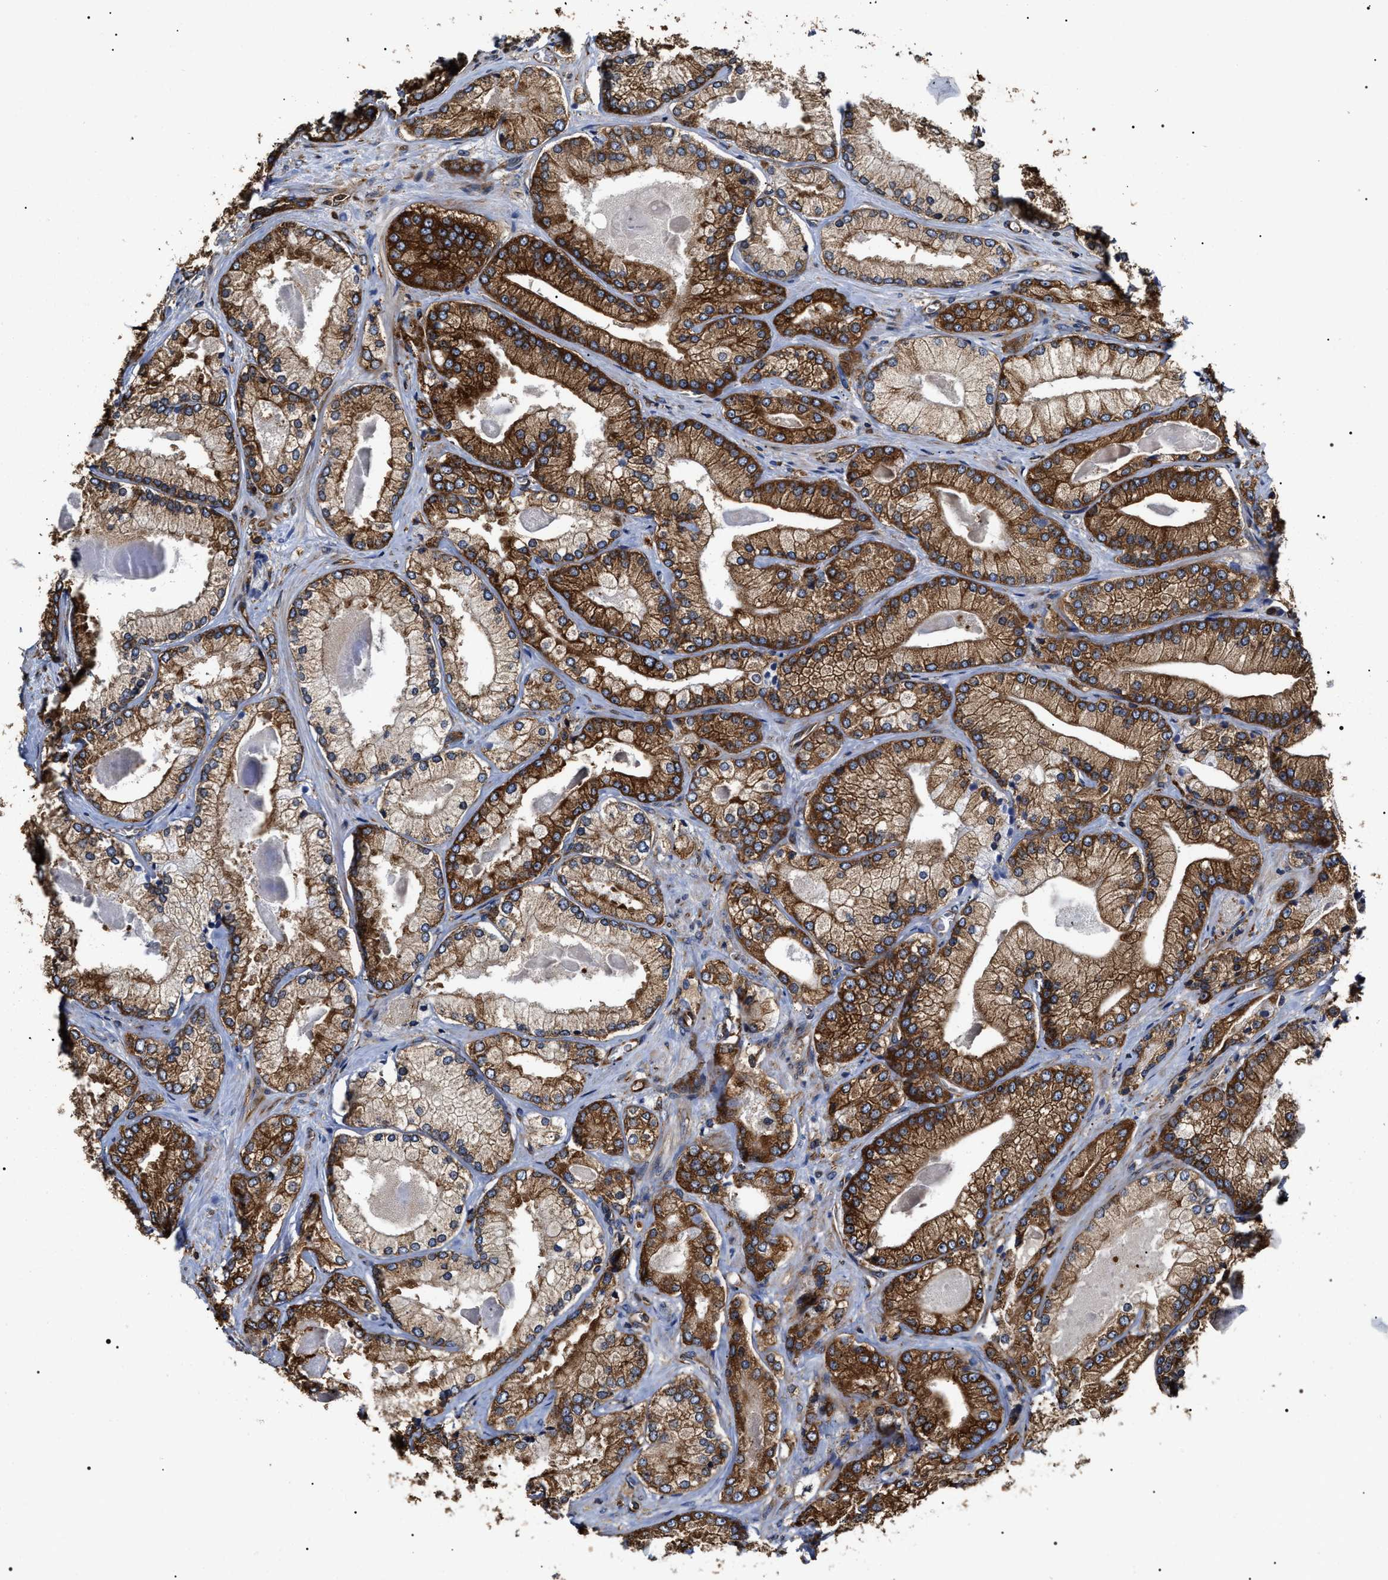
{"staining": {"intensity": "strong", "quantity": "25%-75%", "location": "cytoplasmic/membranous"}, "tissue": "prostate cancer", "cell_type": "Tumor cells", "image_type": "cancer", "snomed": [{"axis": "morphology", "description": "Adenocarcinoma, Low grade"}, {"axis": "topography", "description": "Prostate"}], "caption": "A brown stain highlights strong cytoplasmic/membranous staining of a protein in human prostate cancer tumor cells.", "gene": "SERBP1", "patient": {"sex": "male", "age": 65}}